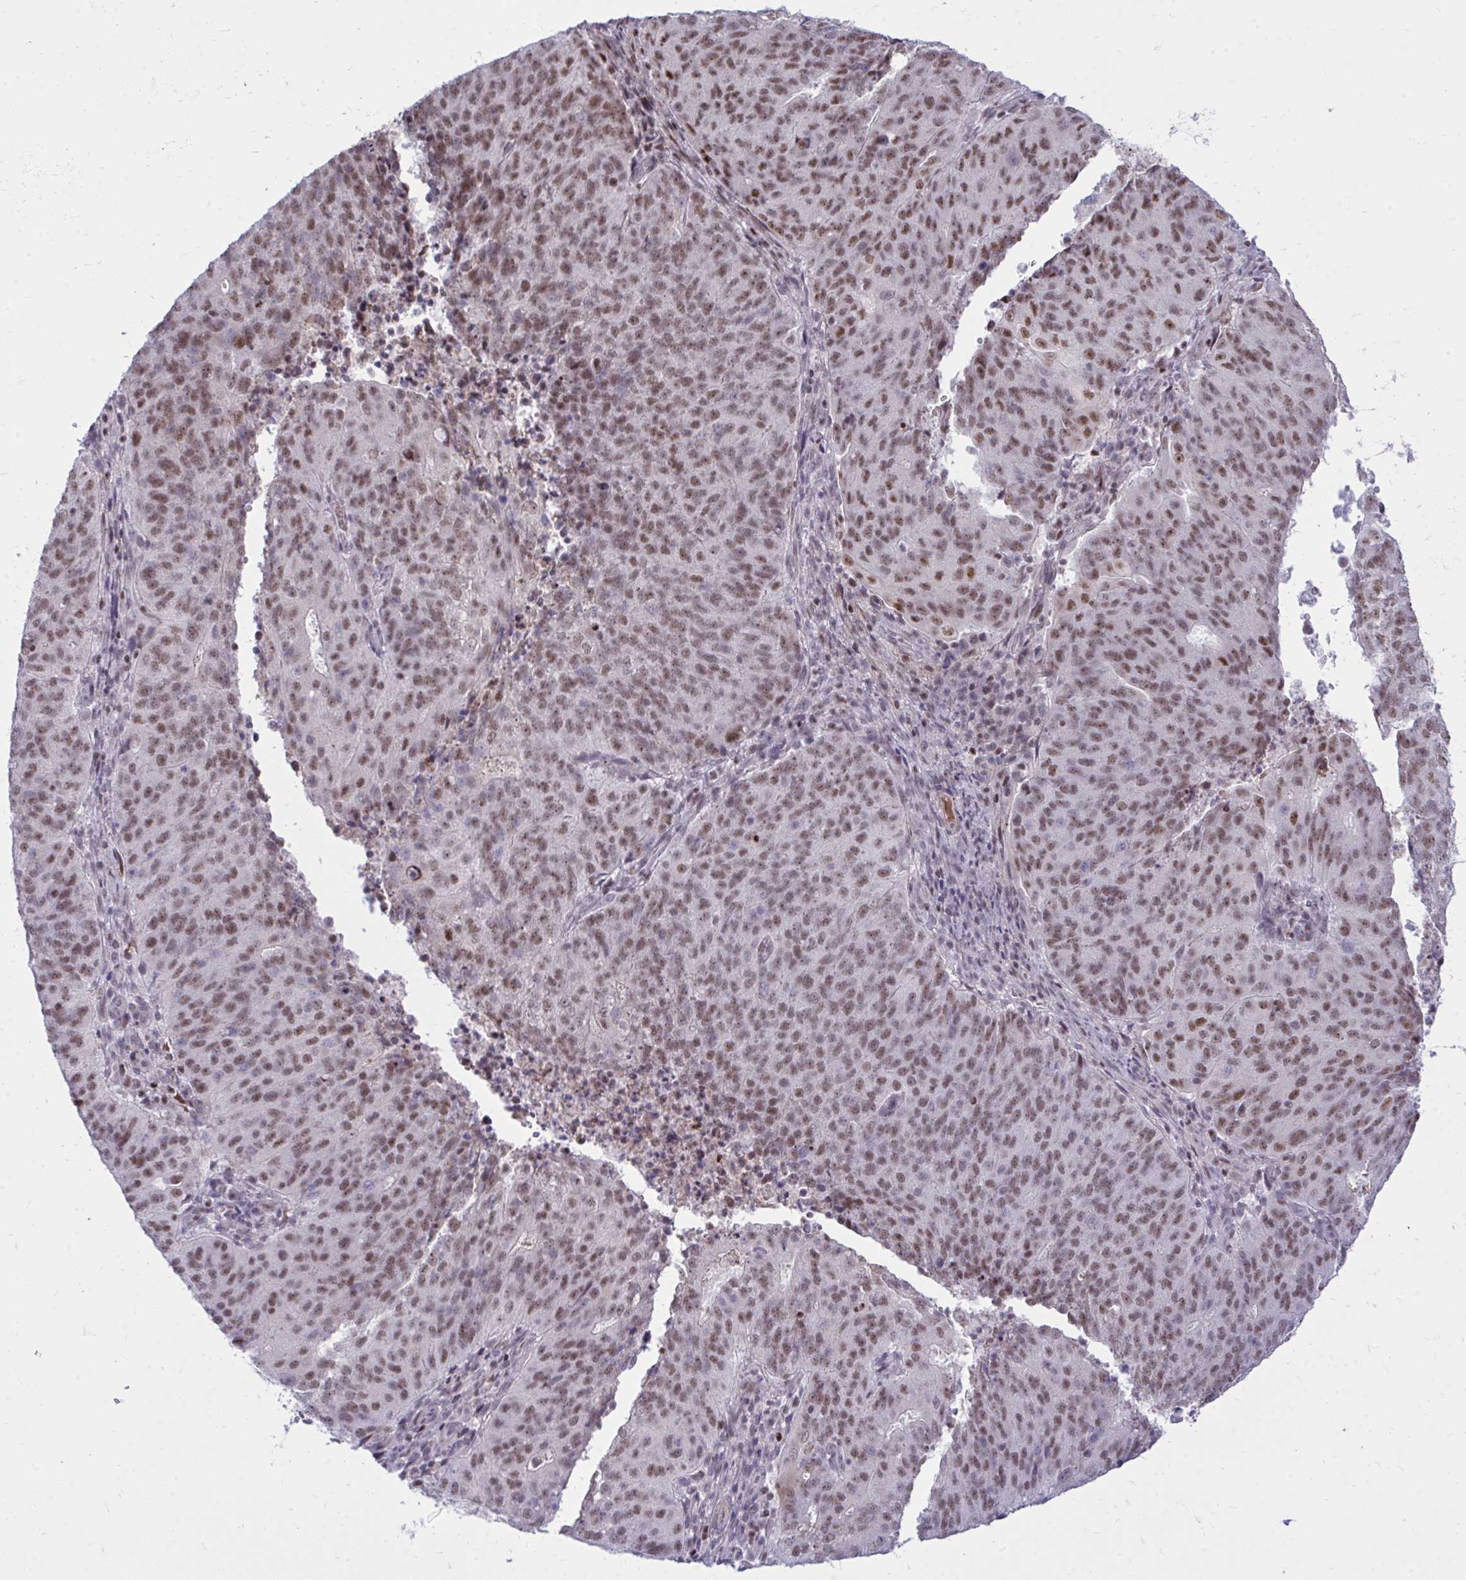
{"staining": {"intensity": "moderate", "quantity": ">75%", "location": "nuclear"}, "tissue": "endometrial cancer", "cell_type": "Tumor cells", "image_type": "cancer", "snomed": [{"axis": "morphology", "description": "Adenocarcinoma, NOS"}, {"axis": "topography", "description": "Endometrium"}], "caption": "Protein expression analysis of human endometrial adenocarcinoma reveals moderate nuclear staining in approximately >75% of tumor cells.", "gene": "C14orf39", "patient": {"sex": "female", "age": 82}}